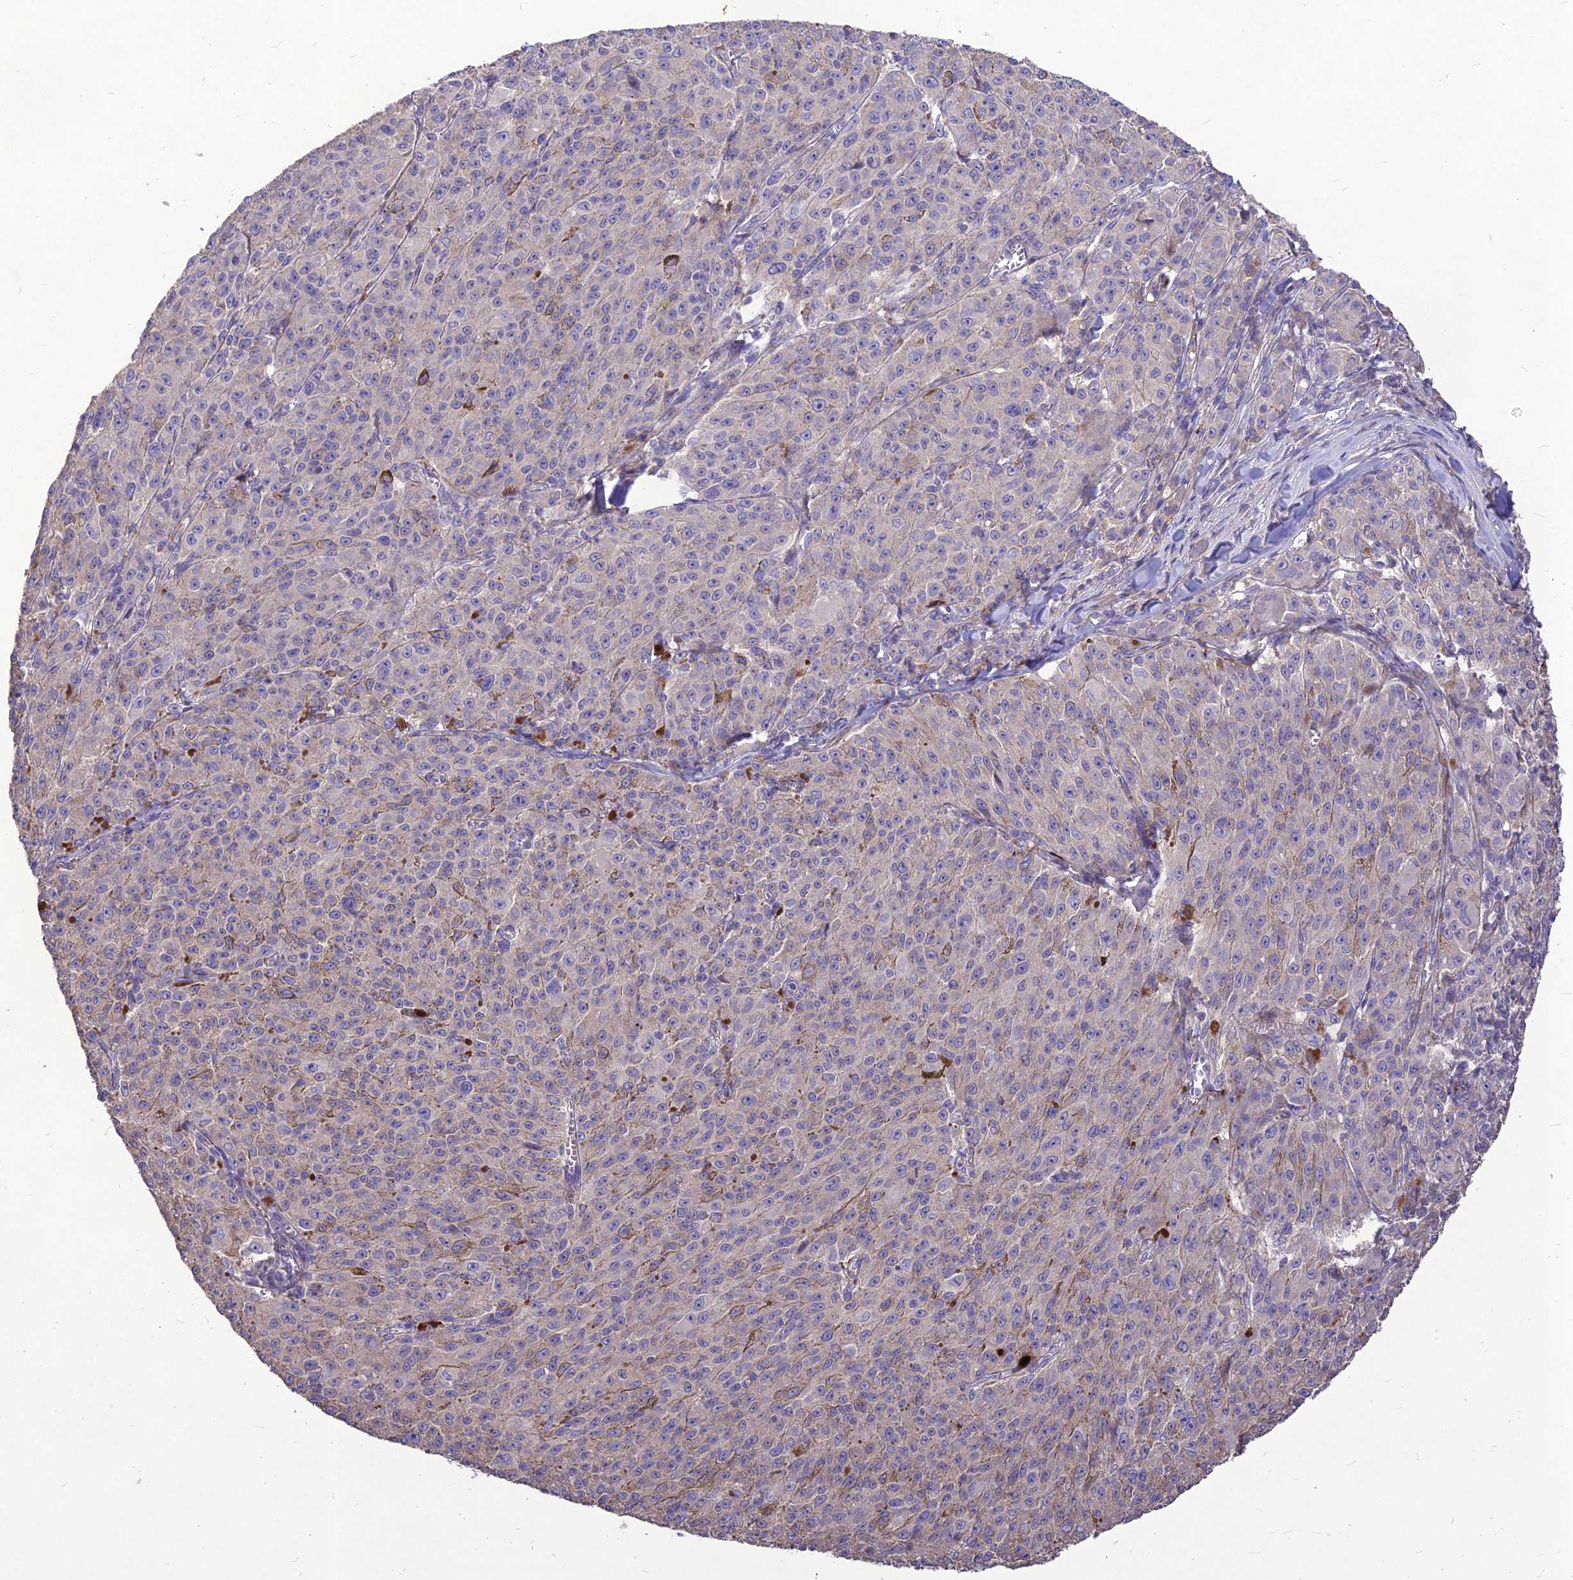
{"staining": {"intensity": "negative", "quantity": "none", "location": "none"}, "tissue": "melanoma", "cell_type": "Tumor cells", "image_type": "cancer", "snomed": [{"axis": "morphology", "description": "Malignant melanoma, NOS"}, {"axis": "topography", "description": "Skin"}], "caption": "Immunohistochemistry image of malignant melanoma stained for a protein (brown), which demonstrates no positivity in tumor cells.", "gene": "CLUH", "patient": {"sex": "female", "age": 52}}